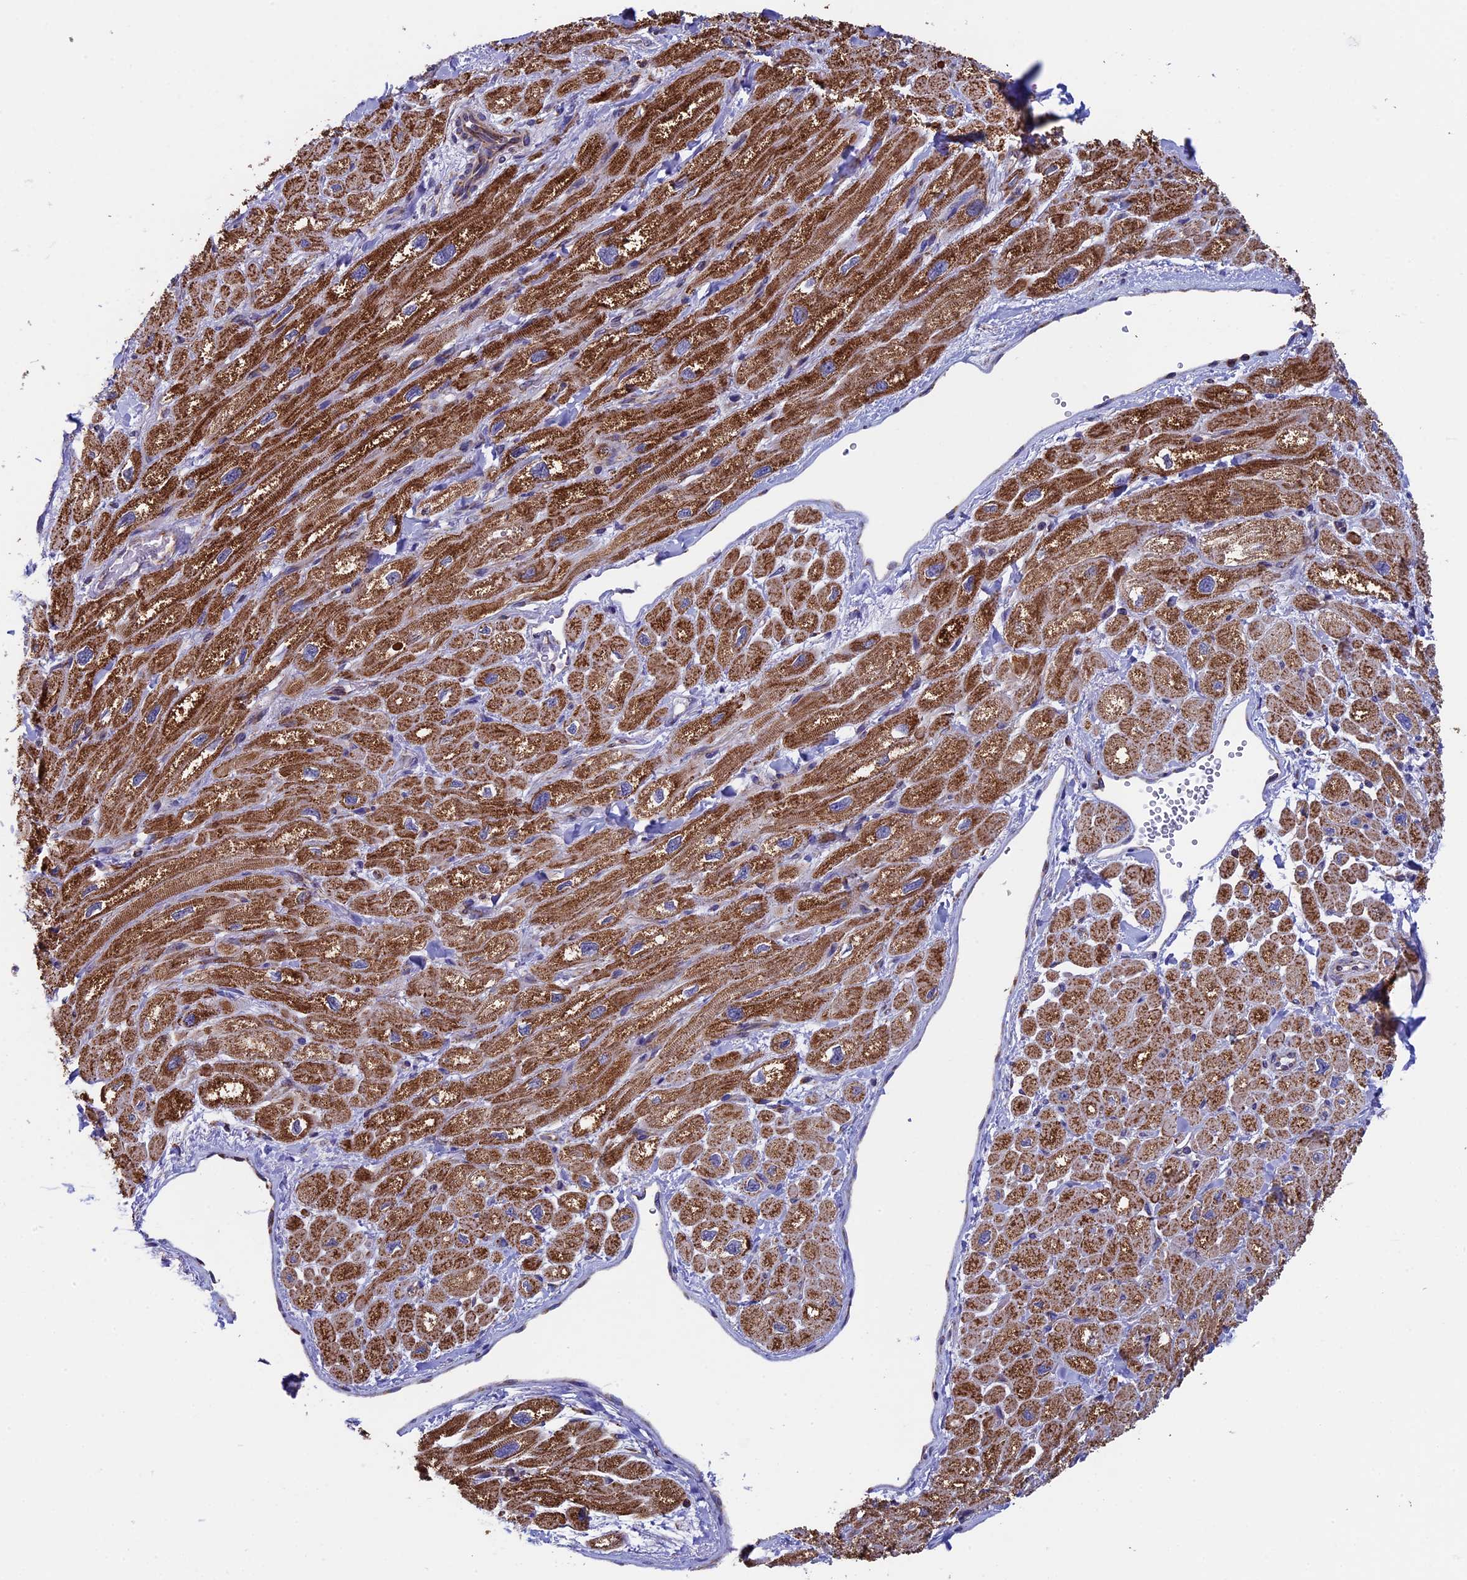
{"staining": {"intensity": "strong", "quantity": ">75%", "location": "cytoplasmic/membranous"}, "tissue": "heart muscle", "cell_type": "Cardiomyocytes", "image_type": "normal", "snomed": [{"axis": "morphology", "description": "Normal tissue, NOS"}, {"axis": "topography", "description": "Heart"}], "caption": "Unremarkable heart muscle demonstrates strong cytoplasmic/membranous positivity in approximately >75% of cardiomyocytes Using DAB (brown) and hematoxylin (blue) stains, captured at high magnification using brightfield microscopy..", "gene": "SLC9A5", "patient": {"sex": "male", "age": 65}}